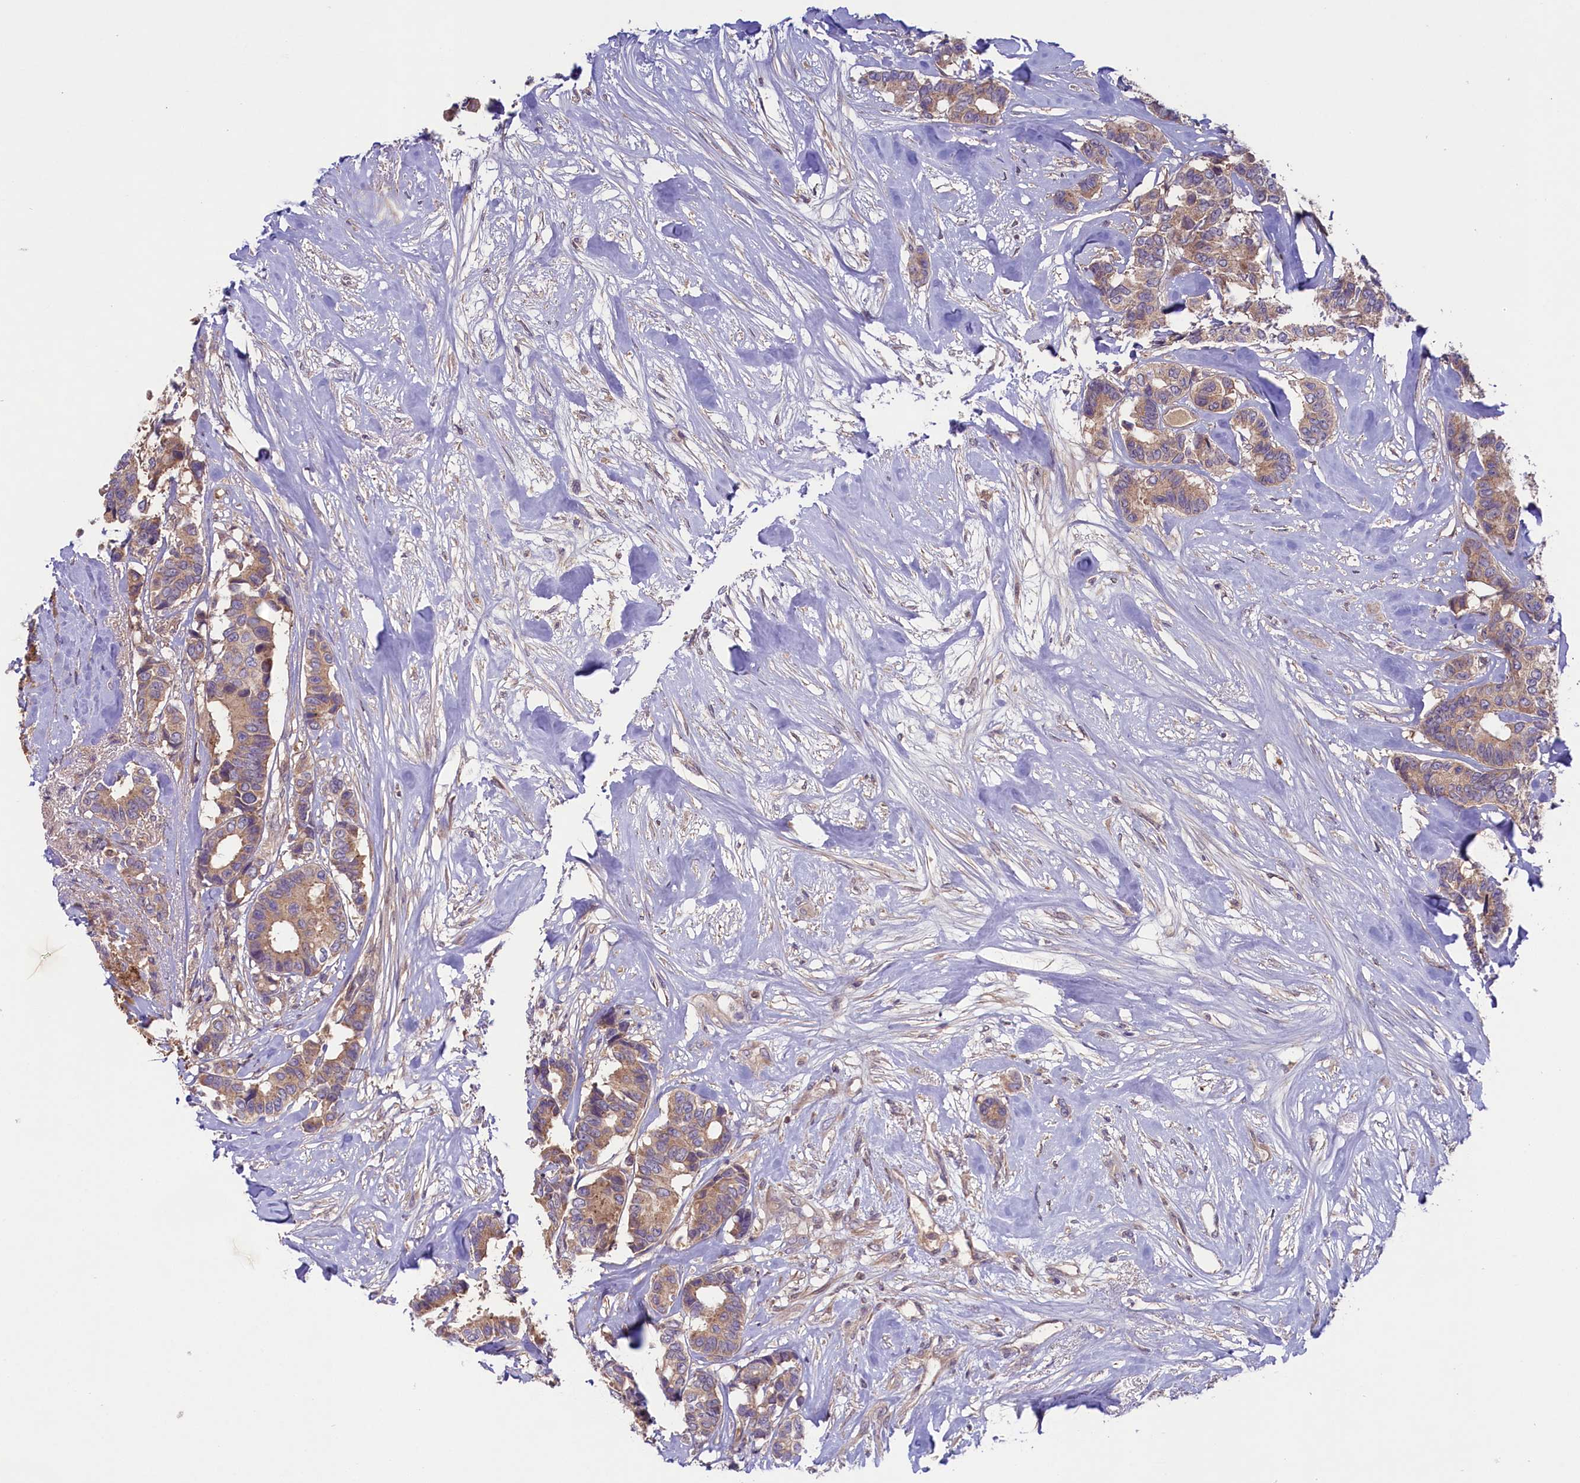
{"staining": {"intensity": "weak", "quantity": ">75%", "location": "cytoplasmic/membranous"}, "tissue": "breast cancer", "cell_type": "Tumor cells", "image_type": "cancer", "snomed": [{"axis": "morphology", "description": "Duct carcinoma"}, {"axis": "topography", "description": "Breast"}], "caption": "Immunohistochemistry of human intraductal carcinoma (breast) demonstrates low levels of weak cytoplasmic/membranous expression in about >75% of tumor cells. The staining was performed using DAB to visualize the protein expression in brown, while the nuclei were stained in blue with hematoxylin (Magnification: 20x).", "gene": "COG8", "patient": {"sex": "female", "age": 87}}